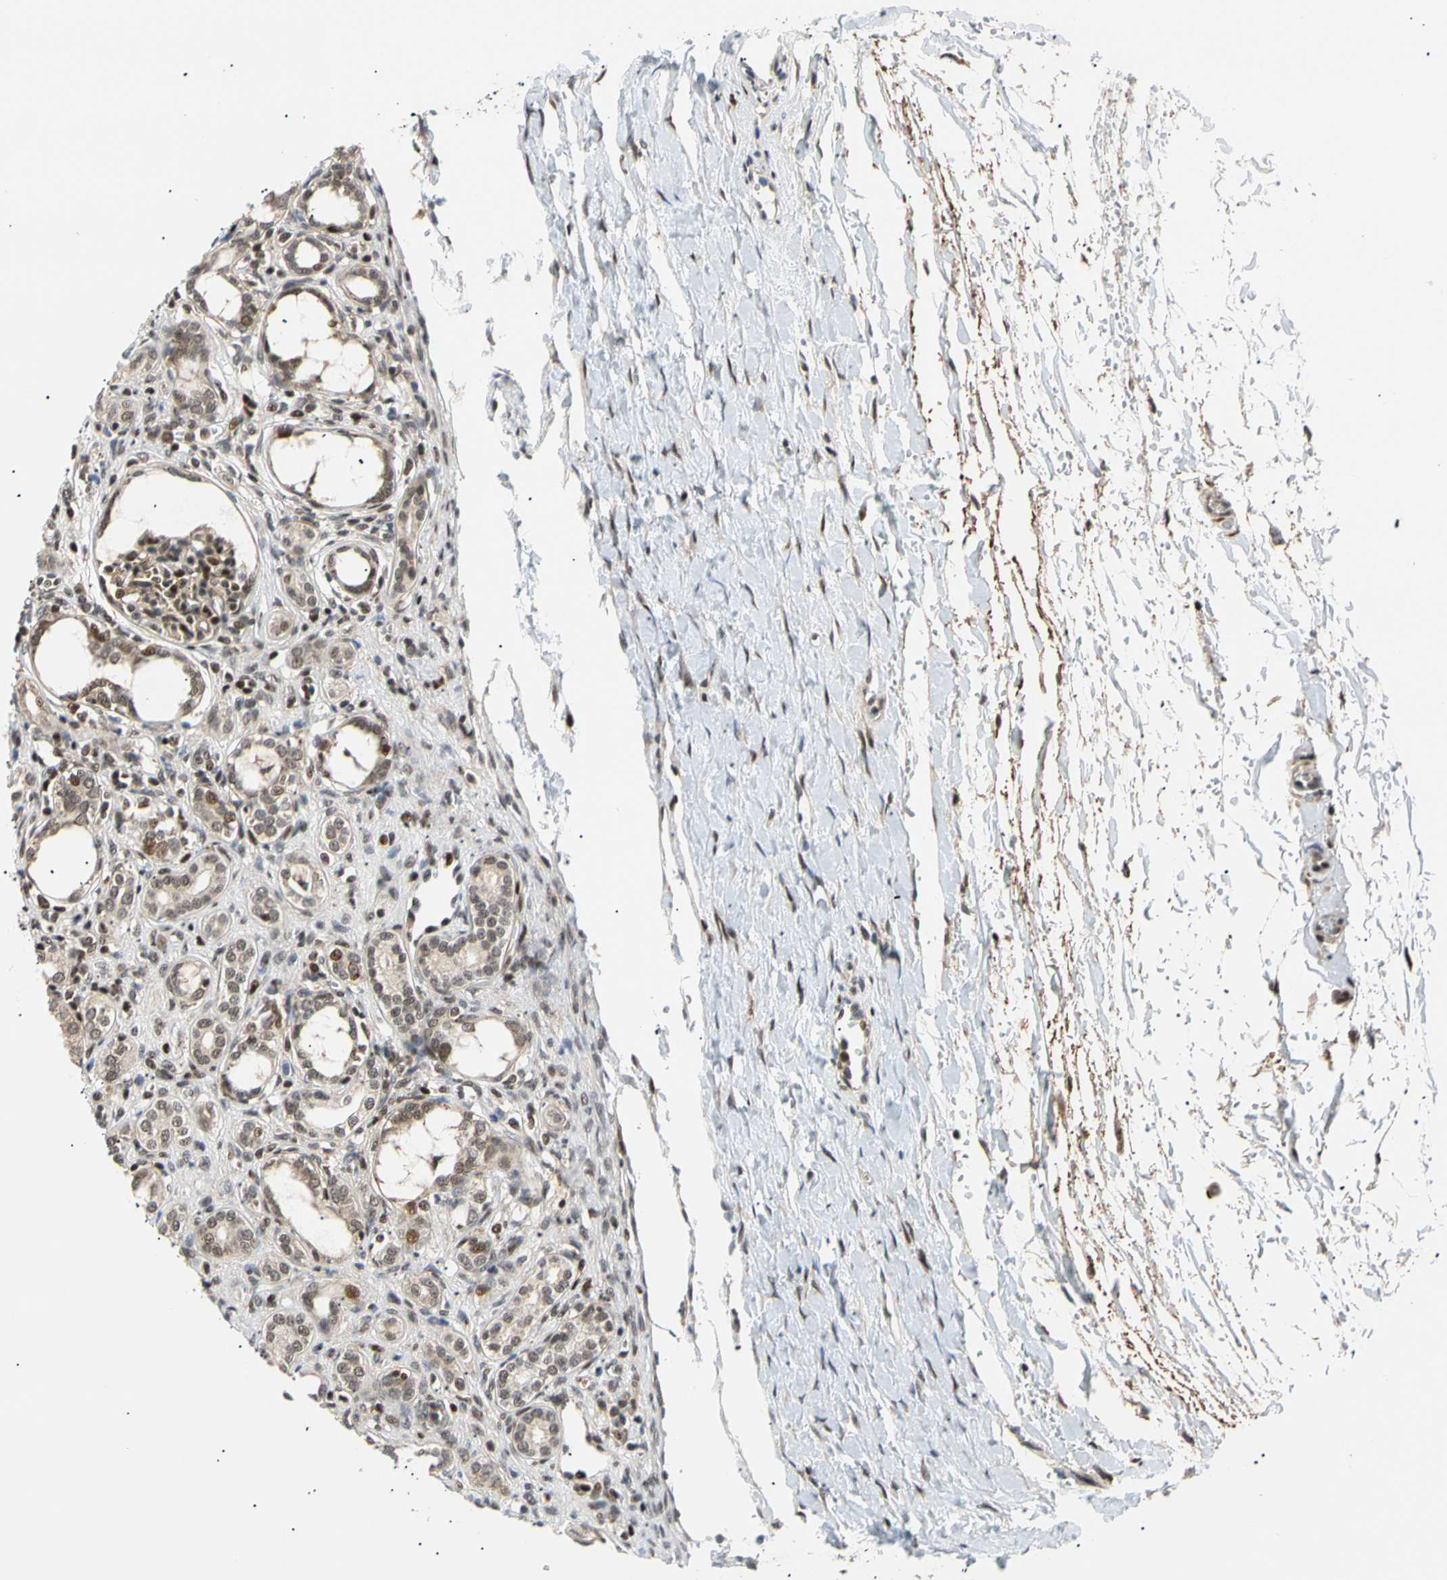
{"staining": {"intensity": "strong", "quantity": "25%-75%", "location": "nuclear"}, "tissue": "kidney", "cell_type": "Cells in glomeruli", "image_type": "normal", "snomed": [{"axis": "morphology", "description": "Normal tissue, NOS"}, {"axis": "topography", "description": "Kidney"}], "caption": "Protein staining displays strong nuclear expression in about 25%-75% of cells in glomeruli in benign kidney. Immunohistochemistry (ihc) stains the protein in brown and the nuclei are stained blue.", "gene": "E2F1", "patient": {"sex": "male", "age": 7}}